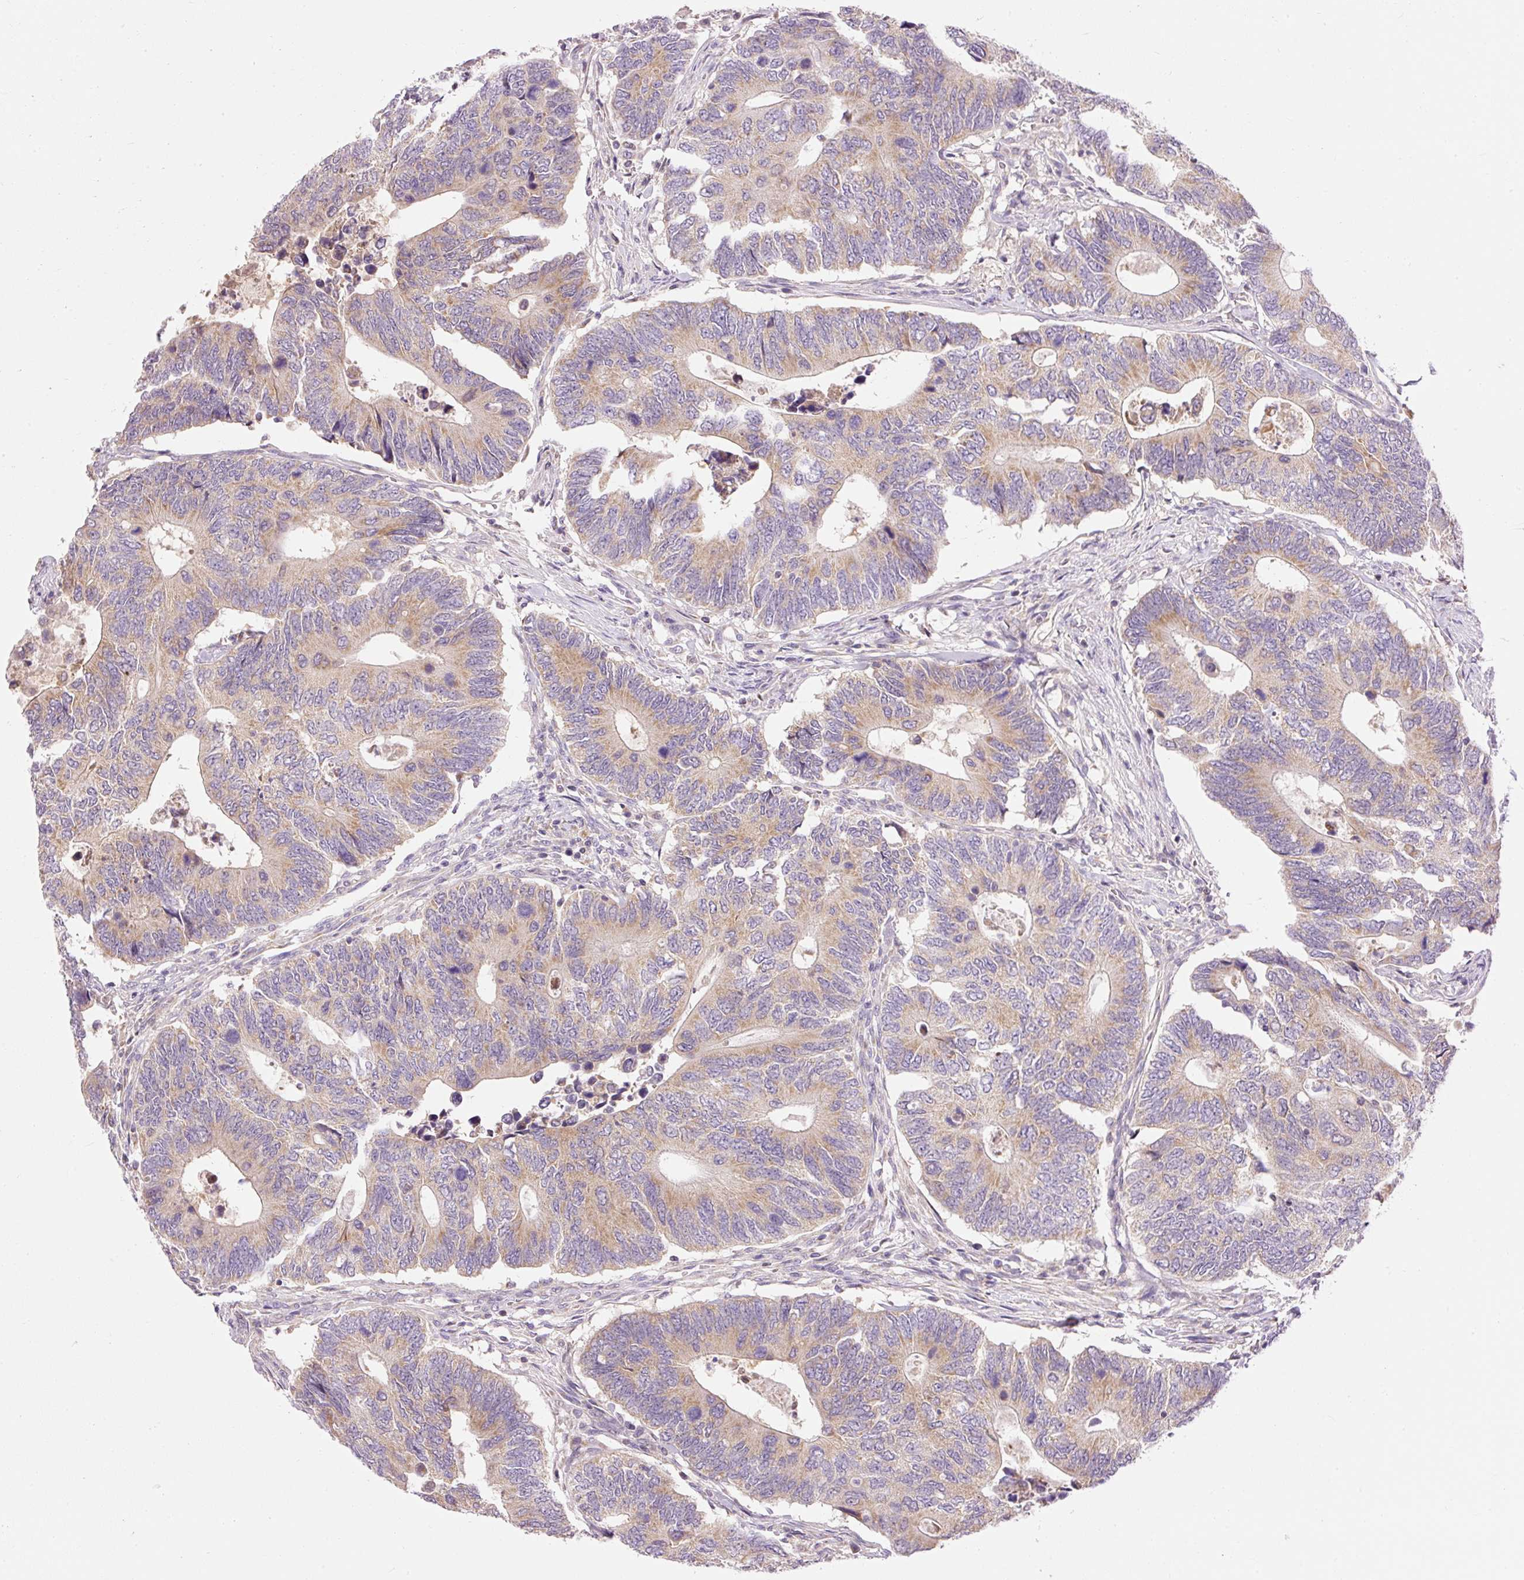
{"staining": {"intensity": "moderate", "quantity": ">75%", "location": "cytoplasmic/membranous"}, "tissue": "colorectal cancer", "cell_type": "Tumor cells", "image_type": "cancer", "snomed": [{"axis": "morphology", "description": "Adenocarcinoma, NOS"}, {"axis": "topography", "description": "Colon"}], "caption": "Protein analysis of colorectal cancer (adenocarcinoma) tissue exhibits moderate cytoplasmic/membranous positivity in about >75% of tumor cells.", "gene": "IMMT", "patient": {"sex": "male", "age": 87}}